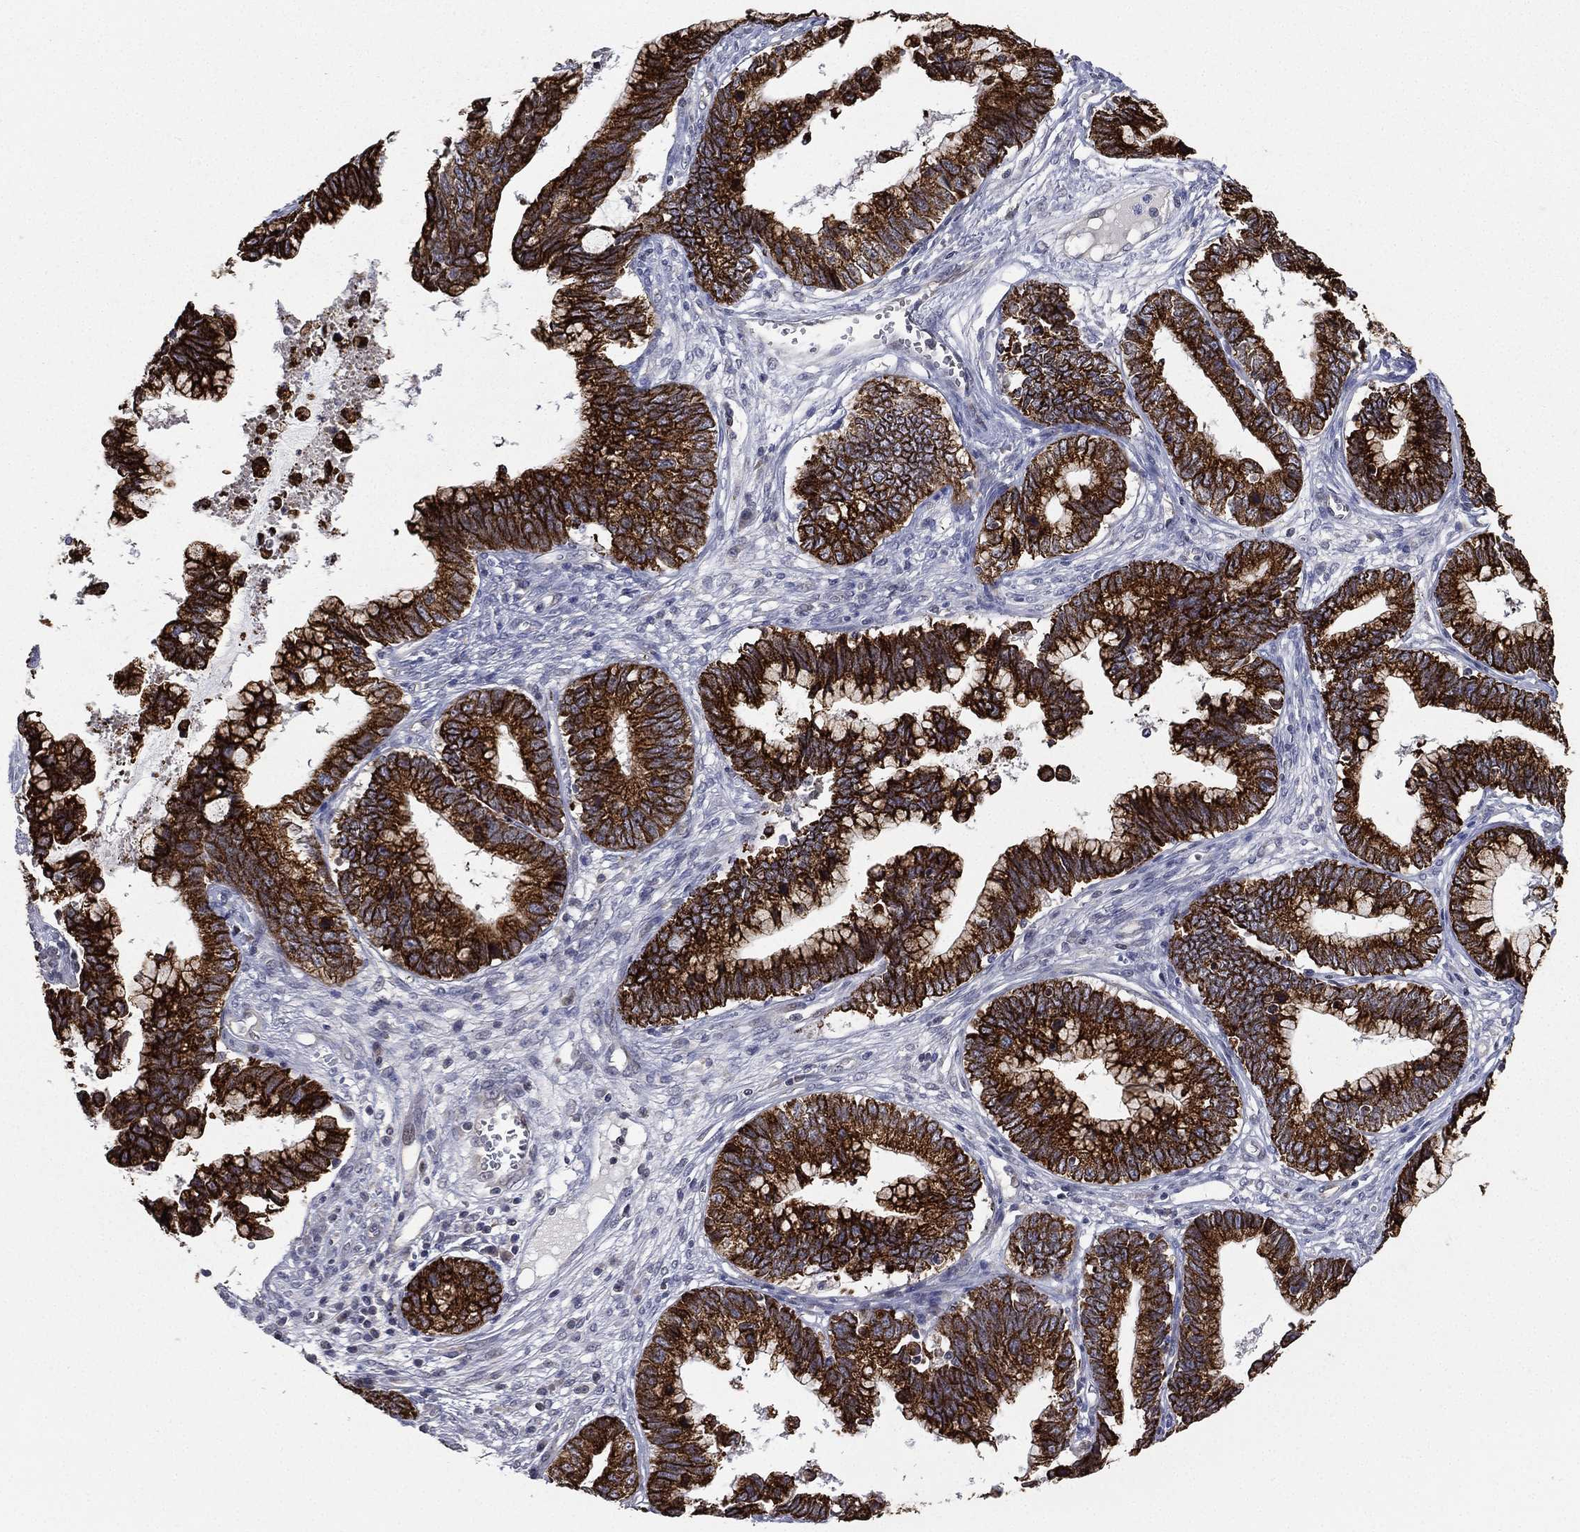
{"staining": {"intensity": "strong", "quantity": ">75%", "location": "cytoplasmic/membranous"}, "tissue": "cervical cancer", "cell_type": "Tumor cells", "image_type": "cancer", "snomed": [{"axis": "morphology", "description": "Adenocarcinoma, NOS"}, {"axis": "topography", "description": "Cervix"}], "caption": "Strong cytoplasmic/membranous staining is identified in about >75% of tumor cells in cervical cancer. The protein is stained brown, and the nuclei are stained in blue (DAB IHC with brightfield microscopy, high magnification).", "gene": "KAT14", "patient": {"sex": "female", "age": 44}}